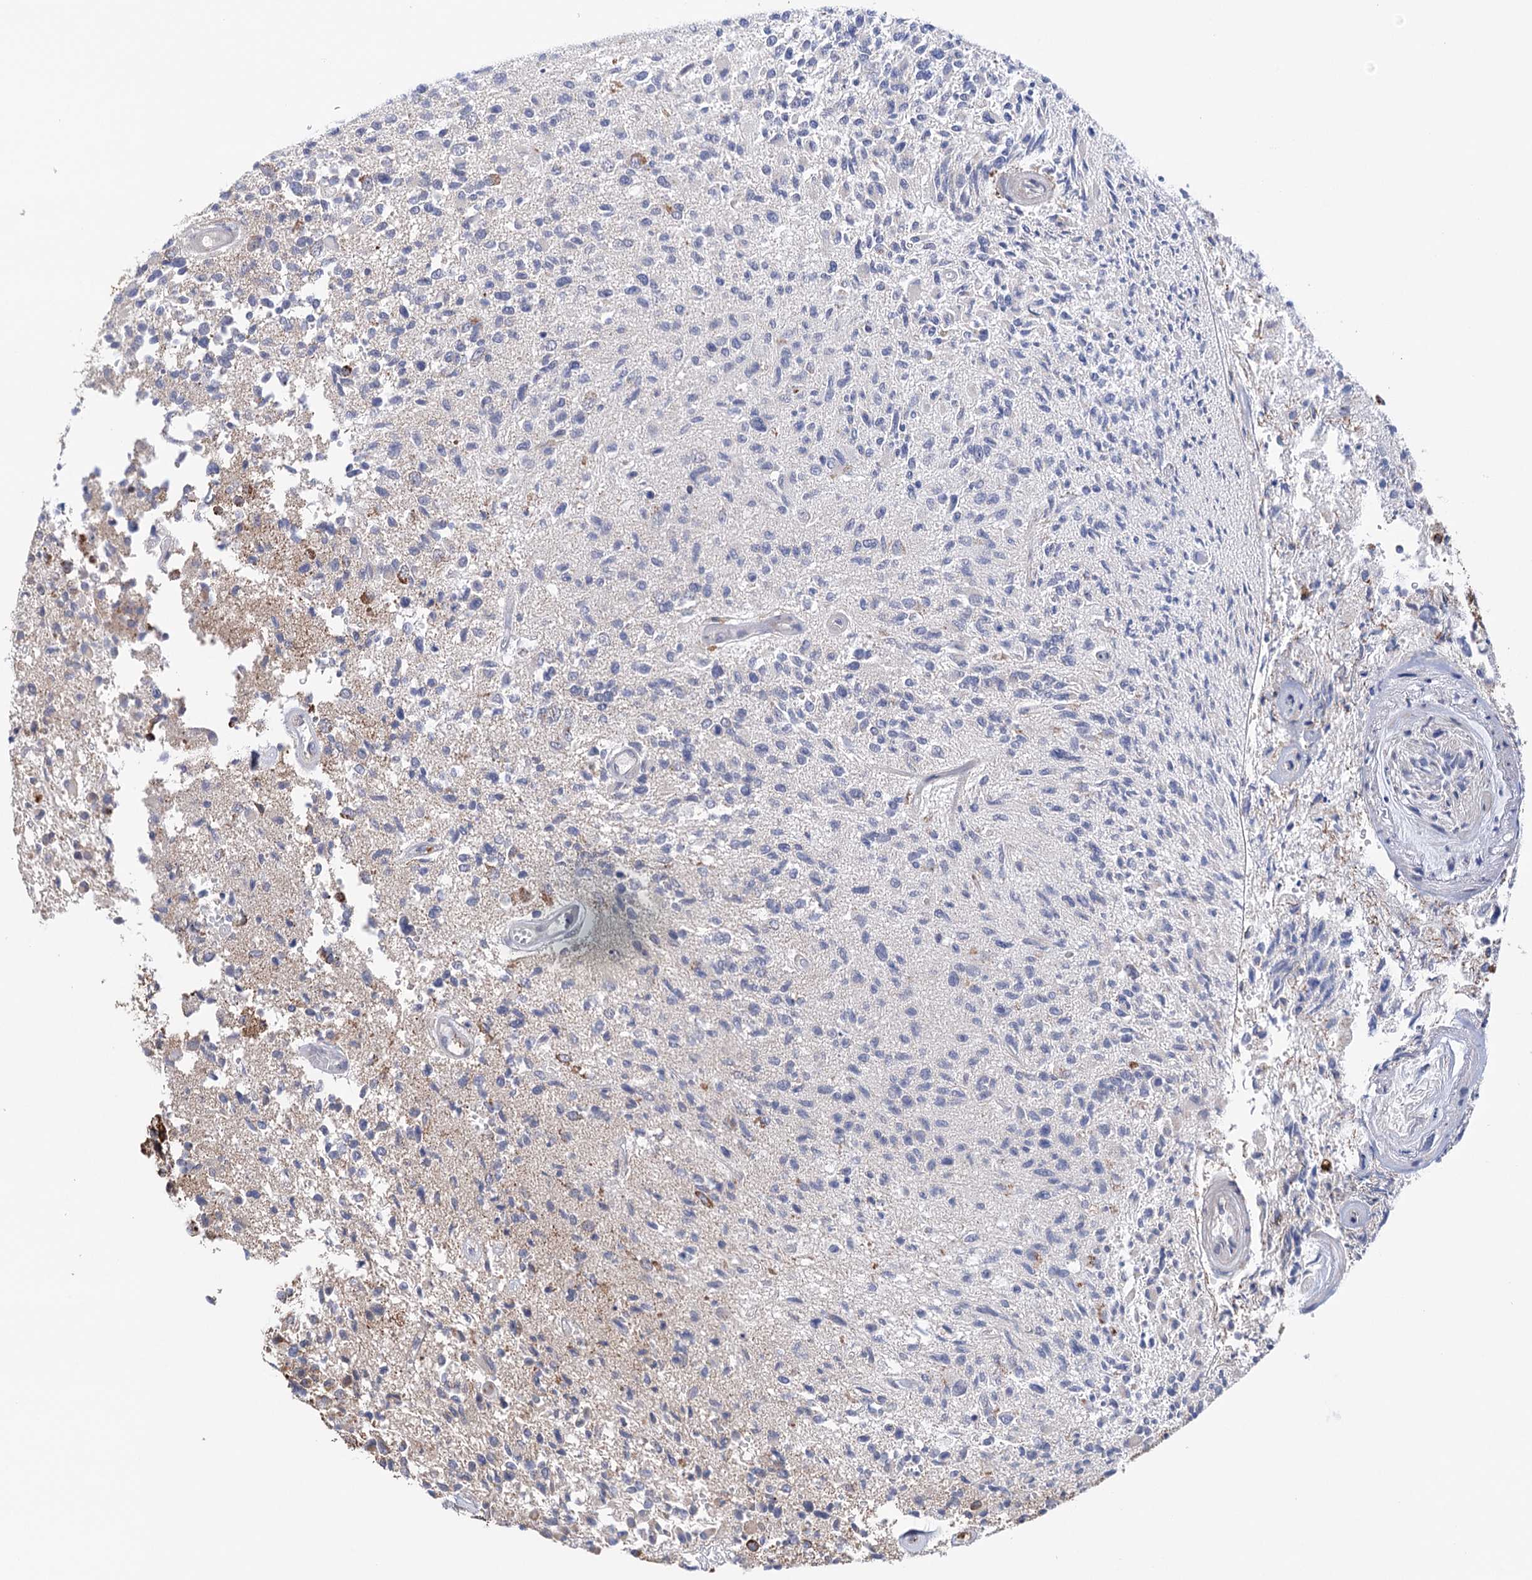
{"staining": {"intensity": "strong", "quantity": "25%-75%", "location": "cytoplasmic/membranous"}, "tissue": "glioma", "cell_type": "Tumor cells", "image_type": "cancer", "snomed": [{"axis": "morphology", "description": "Glioma, malignant, High grade"}, {"axis": "morphology", "description": "Glioblastoma, NOS"}, {"axis": "topography", "description": "Brain"}], "caption": "Immunohistochemical staining of glioma reveals strong cytoplasmic/membranous protein expression in about 25%-75% of tumor cells. The protein is shown in brown color, while the nuclei are stained blue.", "gene": "SUCLA2", "patient": {"sex": "male", "age": 60}}